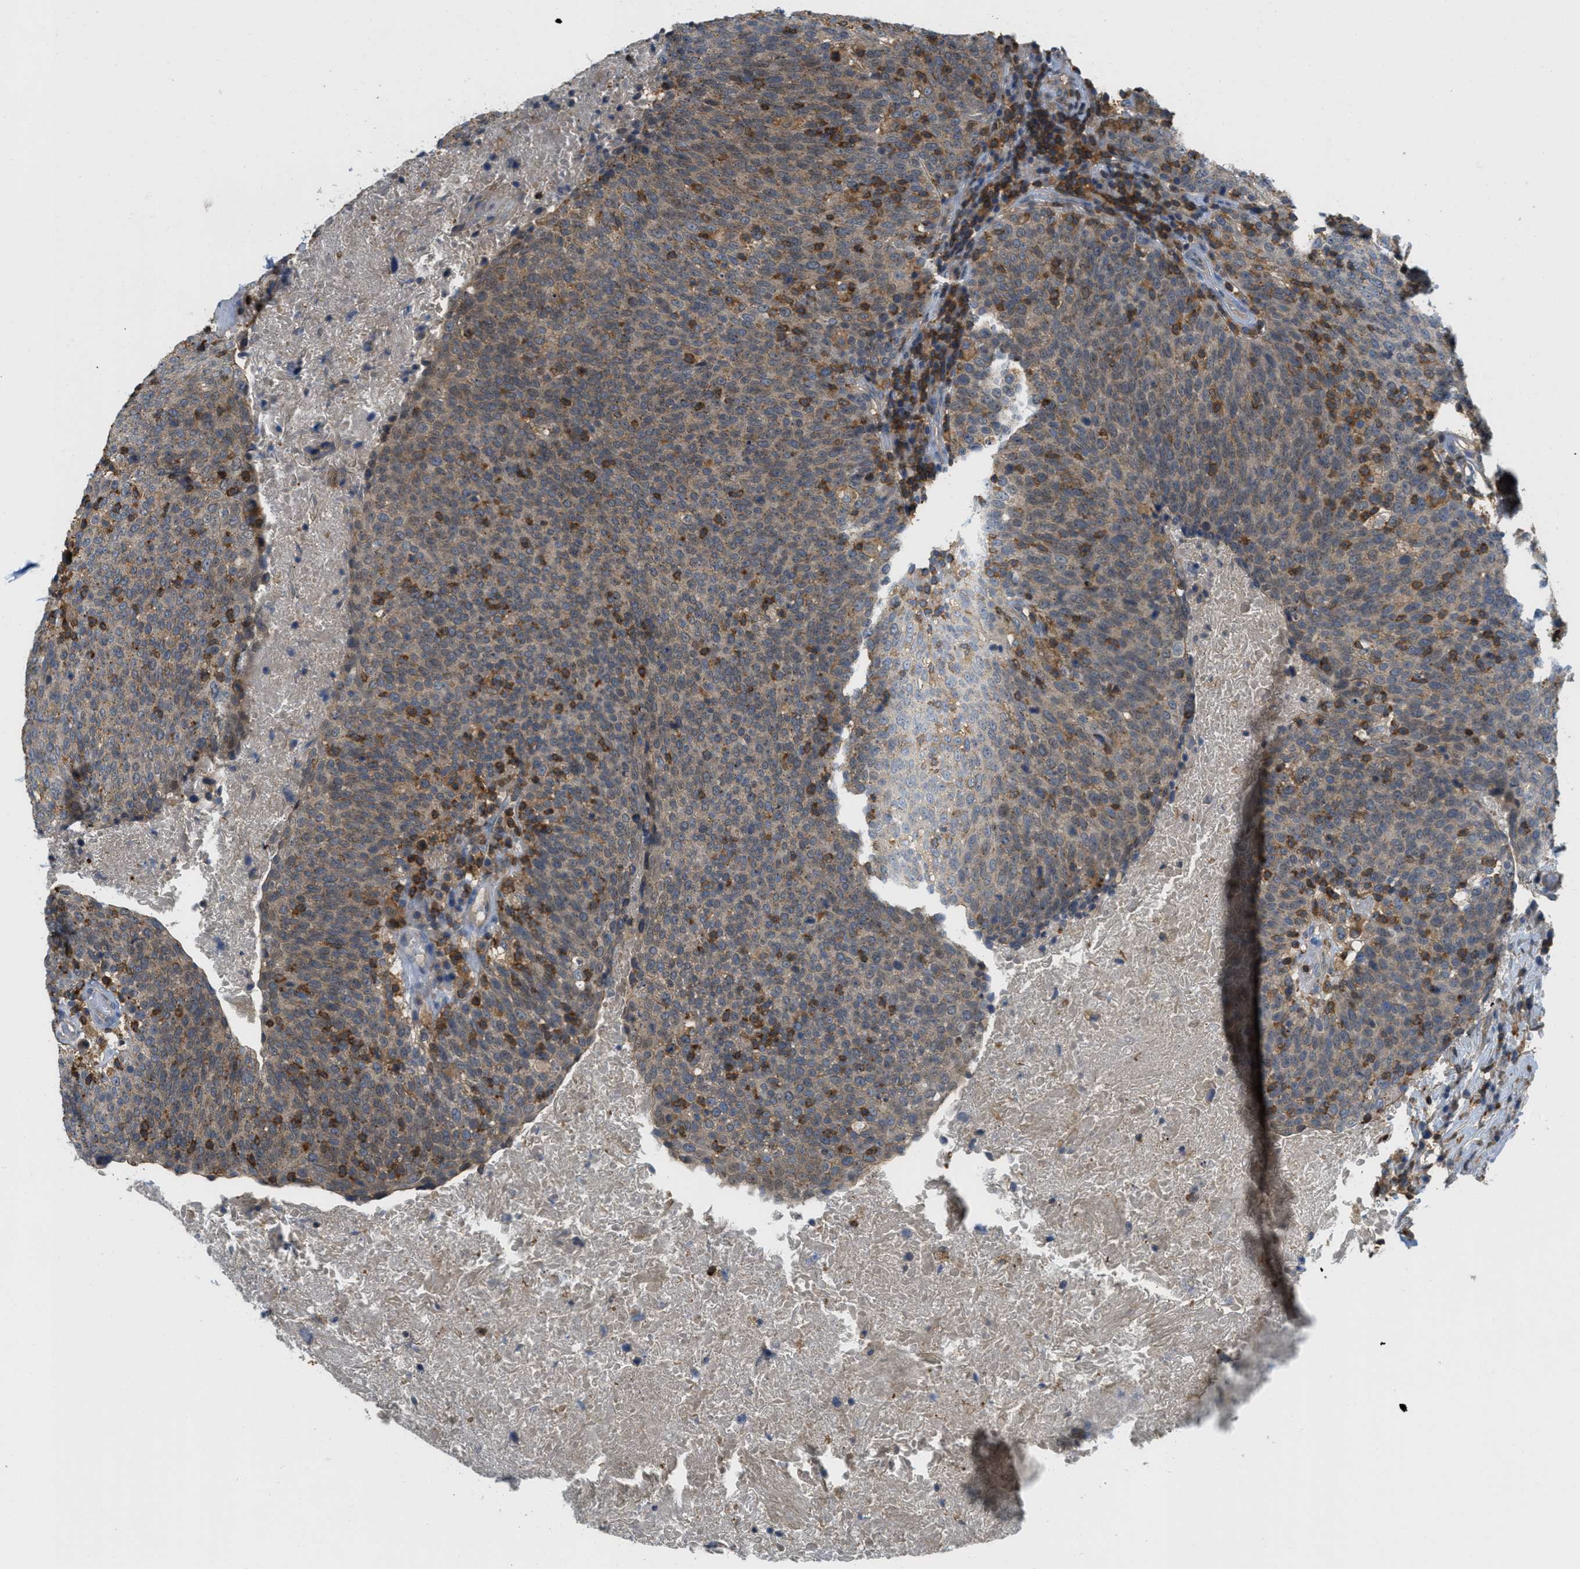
{"staining": {"intensity": "weak", "quantity": ">75%", "location": "cytoplasmic/membranous"}, "tissue": "head and neck cancer", "cell_type": "Tumor cells", "image_type": "cancer", "snomed": [{"axis": "morphology", "description": "Squamous cell carcinoma, NOS"}, {"axis": "morphology", "description": "Squamous cell carcinoma, metastatic, NOS"}, {"axis": "topography", "description": "Lymph node"}, {"axis": "topography", "description": "Head-Neck"}], "caption": "A low amount of weak cytoplasmic/membranous positivity is appreciated in approximately >75% of tumor cells in head and neck cancer tissue.", "gene": "GRIK2", "patient": {"sex": "male", "age": 62}}